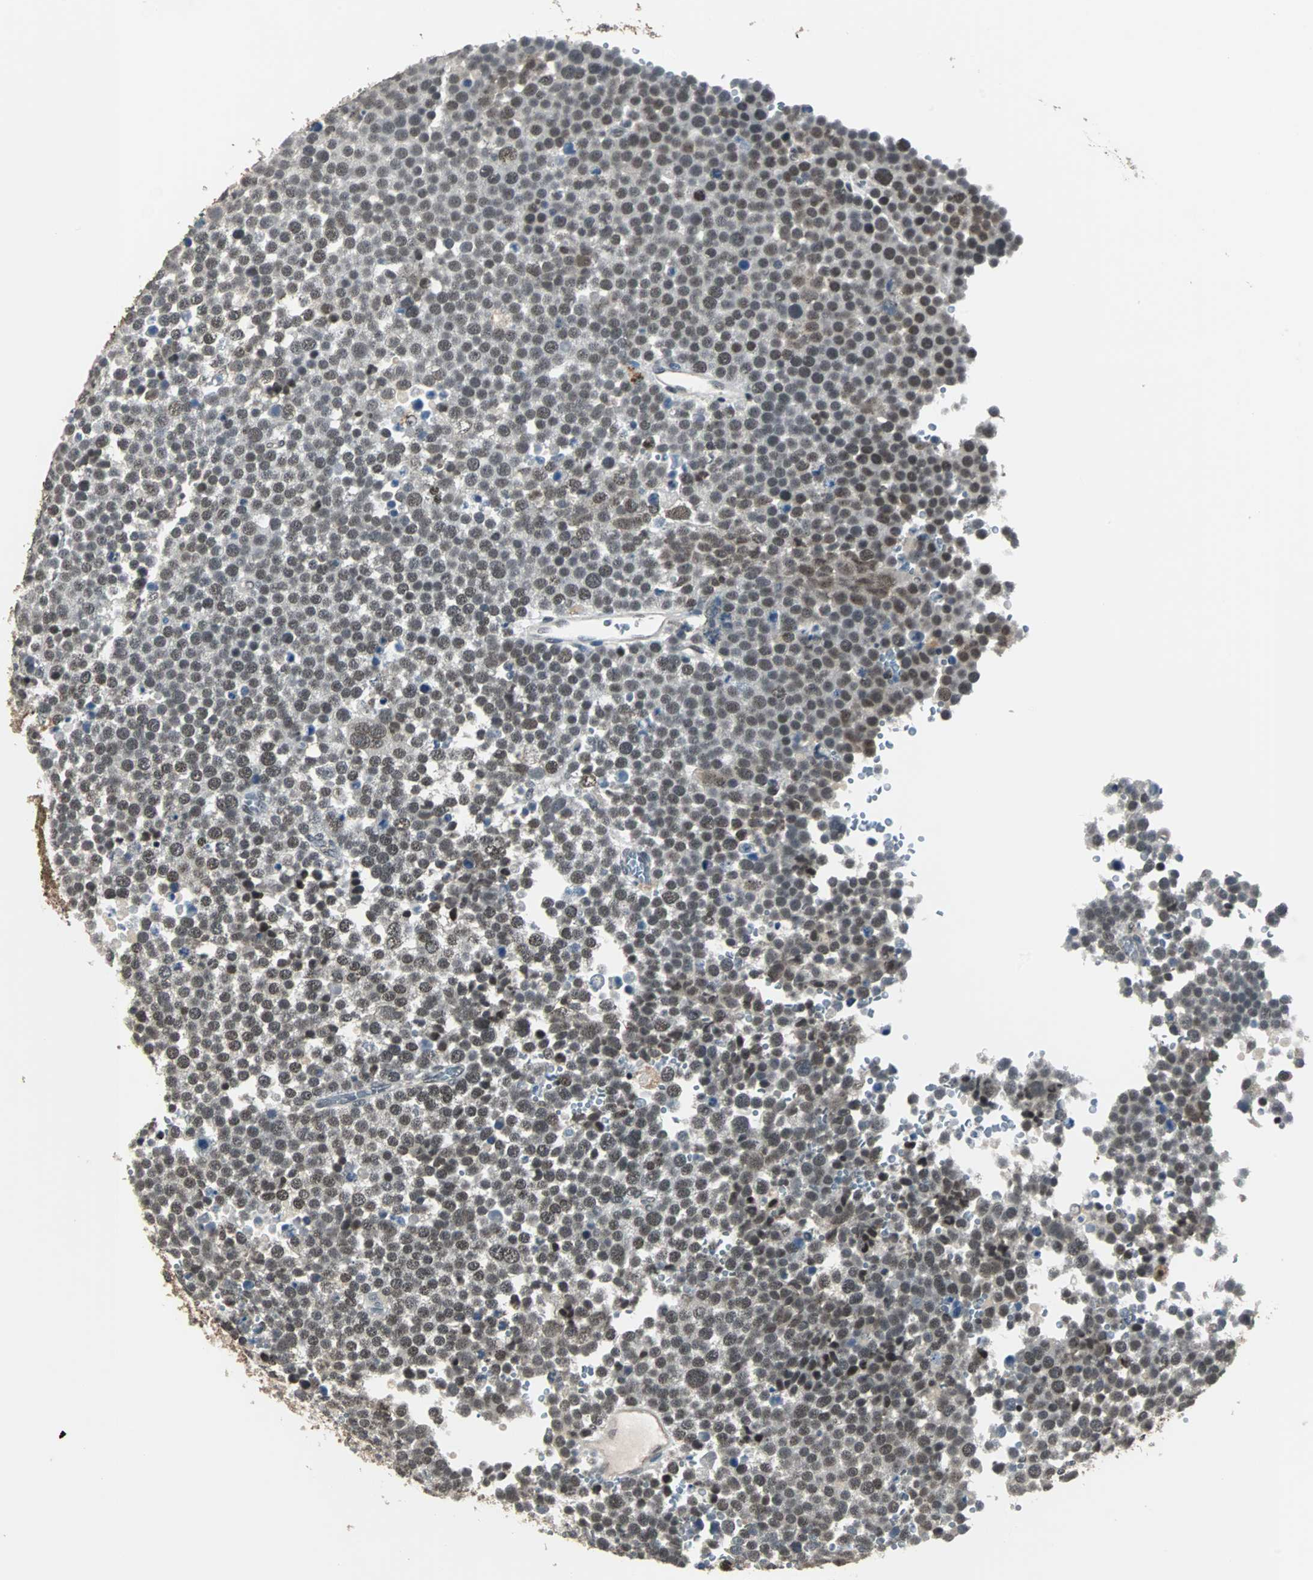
{"staining": {"intensity": "weak", "quantity": ">75%", "location": "nuclear"}, "tissue": "testis cancer", "cell_type": "Tumor cells", "image_type": "cancer", "snomed": [{"axis": "morphology", "description": "Seminoma, NOS"}, {"axis": "topography", "description": "Testis"}], "caption": "Brown immunohistochemical staining in human seminoma (testis) displays weak nuclear positivity in approximately >75% of tumor cells.", "gene": "MKX", "patient": {"sex": "male", "age": 71}}